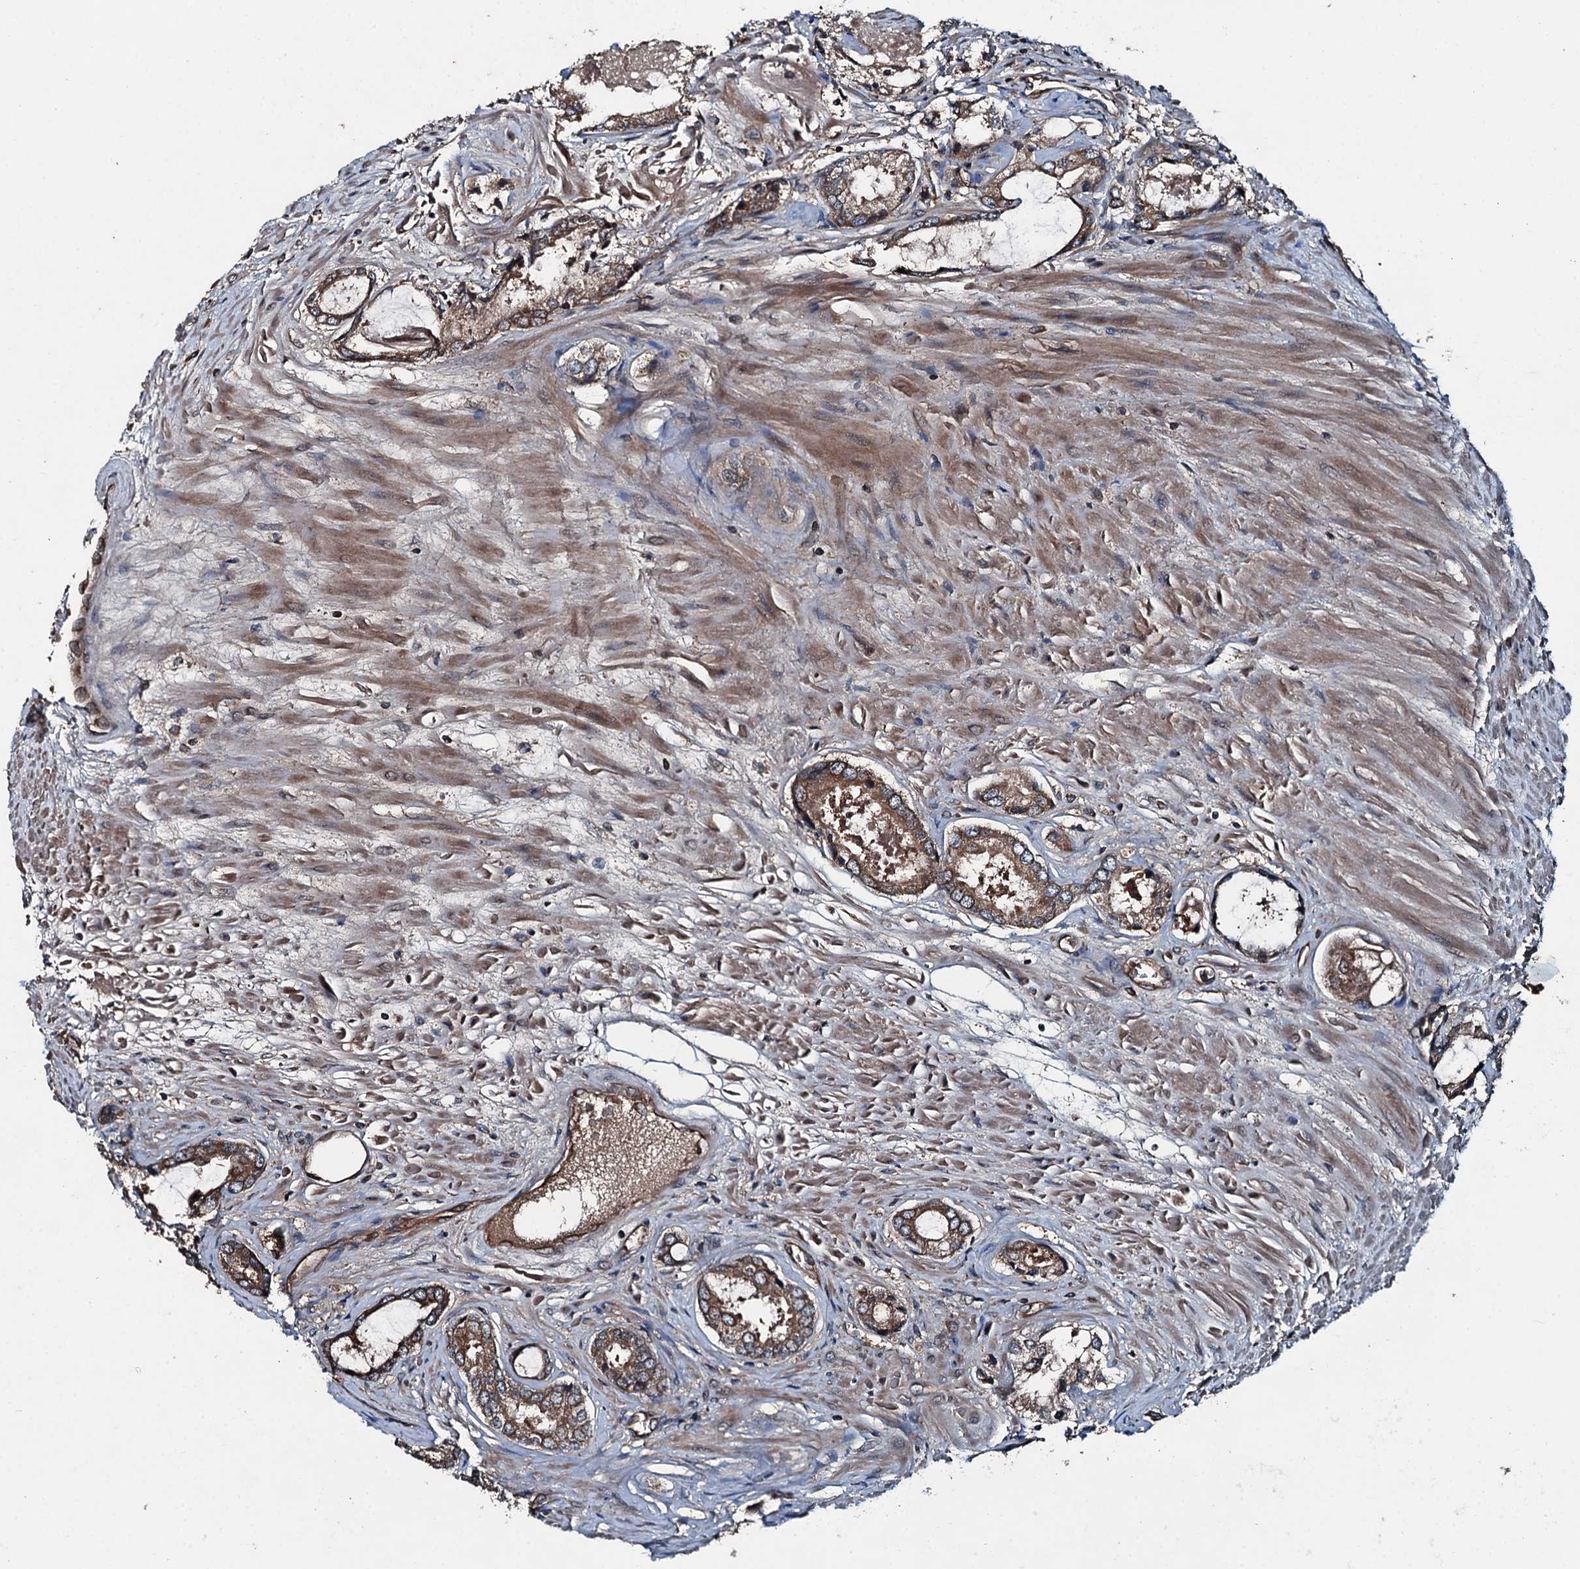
{"staining": {"intensity": "moderate", "quantity": ">75%", "location": "cytoplasmic/membranous"}, "tissue": "prostate cancer", "cell_type": "Tumor cells", "image_type": "cancer", "snomed": [{"axis": "morphology", "description": "Adenocarcinoma, Low grade"}, {"axis": "topography", "description": "Prostate"}], "caption": "Immunohistochemical staining of prostate cancer (low-grade adenocarcinoma) shows medium levels of moderate cytoplasmic/membranous protein expression in approximately >75% of tumor cells.", "gene": "AARS1", "patient": {"sex": "male", "age": 68}}